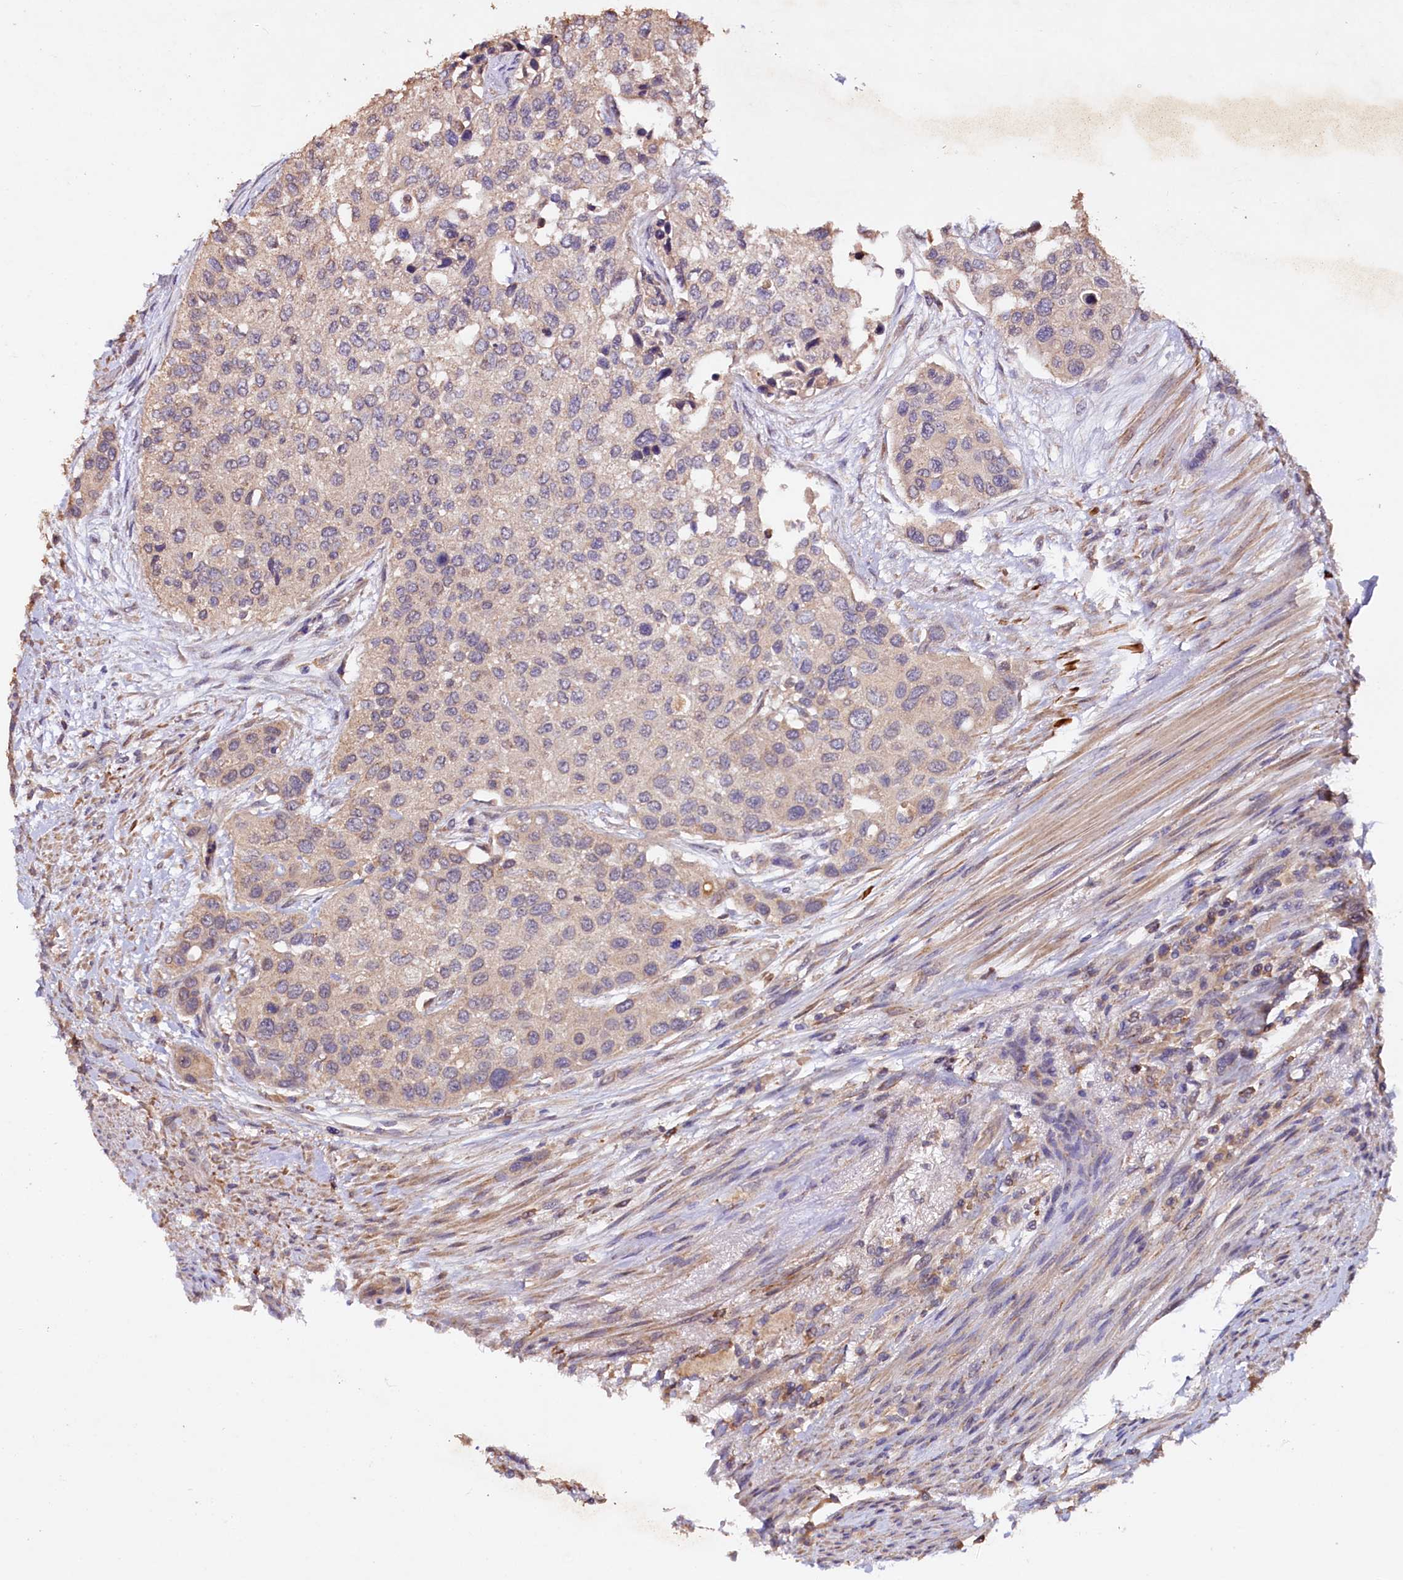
{"staining": {"intensity": "negative", "quantity": "none", "location": "none"}, "tissue": "urothelial cancer", "cell_type": "Tumor cells", "image_type": "cancer", "snomed": [{"axis": "morphology", "description": "Normal tissue, NOS"}, {"axis": "morphology", "description": "Urothelial carcinoma, High grade"}, {"axis": "topography", "description": "Vascular tissue"}, {"axis": "topography", "description": "Urinary bladder"}], "caption": "IHC micrograph of neoplastic tissue: human urothelial cancer stained with DAB demonstrates no significant protein staining in tumor cells.", "gene": "ETFBKMT", "patient": {"sex": "female", "age": 56}}